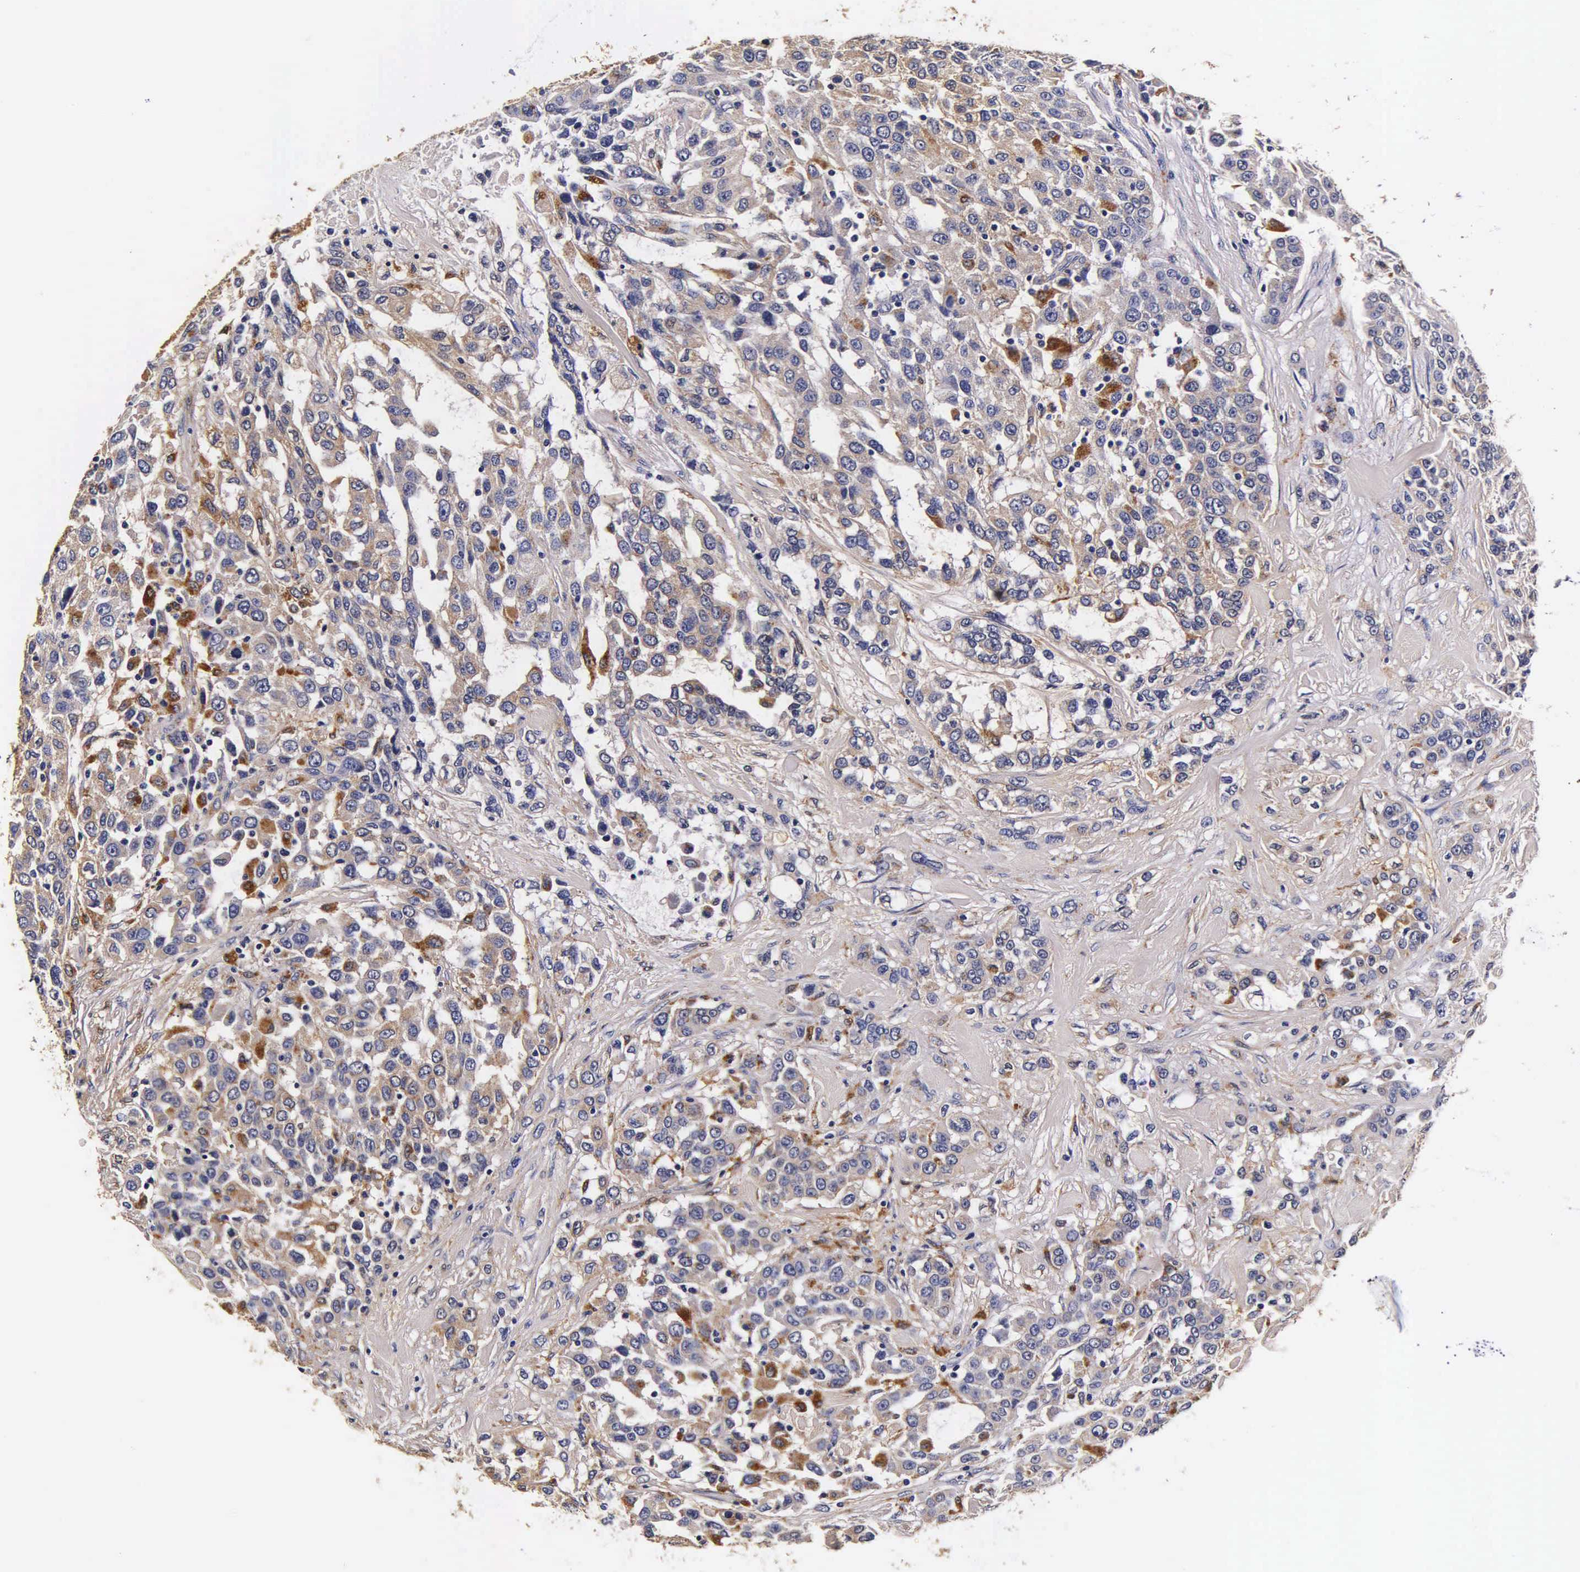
{"staining": {"intensity": "moderate", "quantity": "25%-75%", "location": "cytoplasmic/membranous"}, "tissue": "urothelial cancer", "cell_type": "Tumor cells", "image_type": "cancer", "snomed": [{"axis": "morphology", "description": "Urothelial carcinoma, High grade"}, {"axis": "topography", "description": "Urinary bladder"}], "caption": "Human urothelial carcinoma (high-grade) stained with a brown dye demonstrates moderate cytoplasmic/membranous positive expression in approximately 25%-75% of tumor cells.", "gene": "CTSB", "patient": {"sex": "female", "age": 80}}